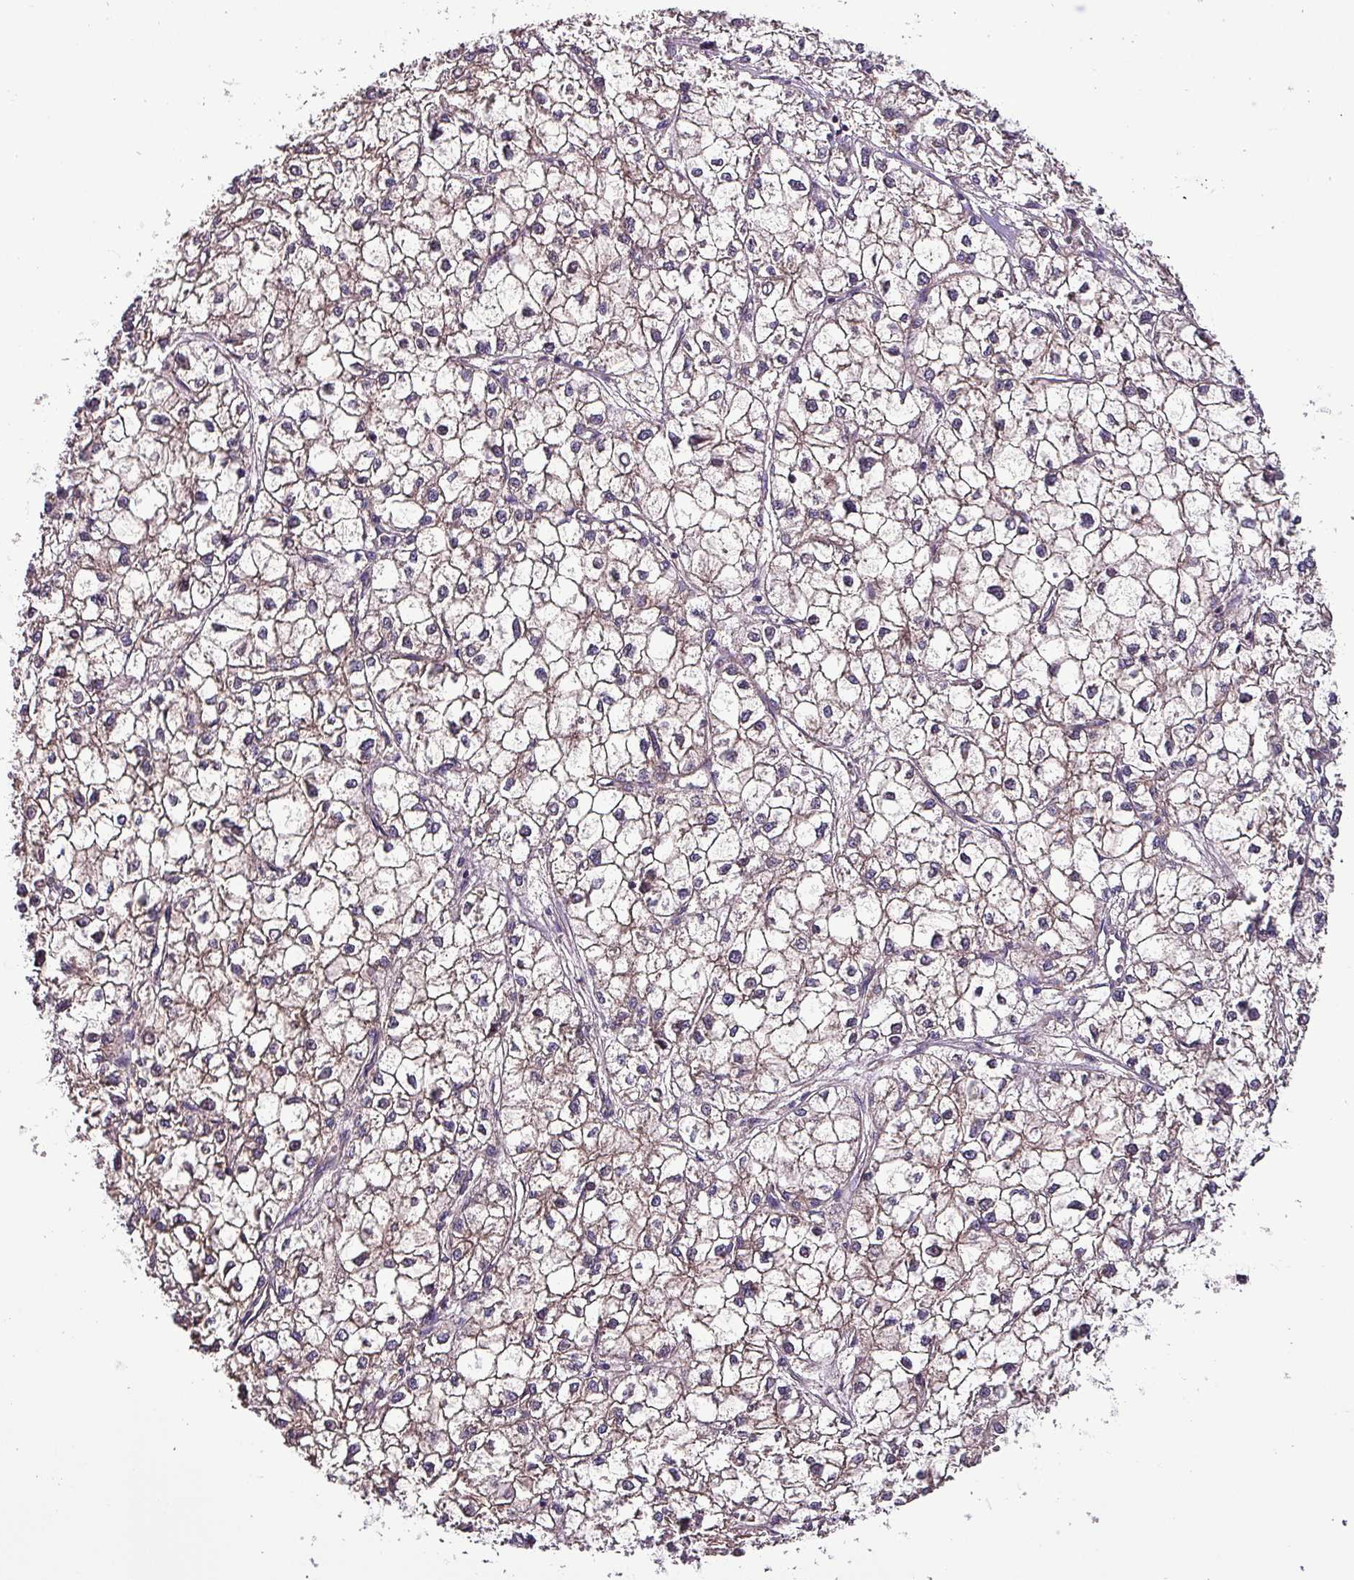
{"staining": {"intensity": "negative", "quantity": "none", "location": "none"}, "tissue": "liver cancer", "cell_type": "Tumor cells", "image_type": "cancer", "snomed": [{"axis": "morphology", "description": "Carcinoma, Hepatocellular, NOS"}, {"axis": "topography", "description": "Liver"}], "caption": "Immunohistochemical staining of hepatocellular carcinoma (liver) shows no significant positivity in tumor cells. The staining was performed using DAB to visualize the protein expression in brown, while the nuclei were stained in blue with hematoxylin (Magnification: 20x).", "gene": "PAFAH1B2", "patient": {"sex": "female", "age": 43}}